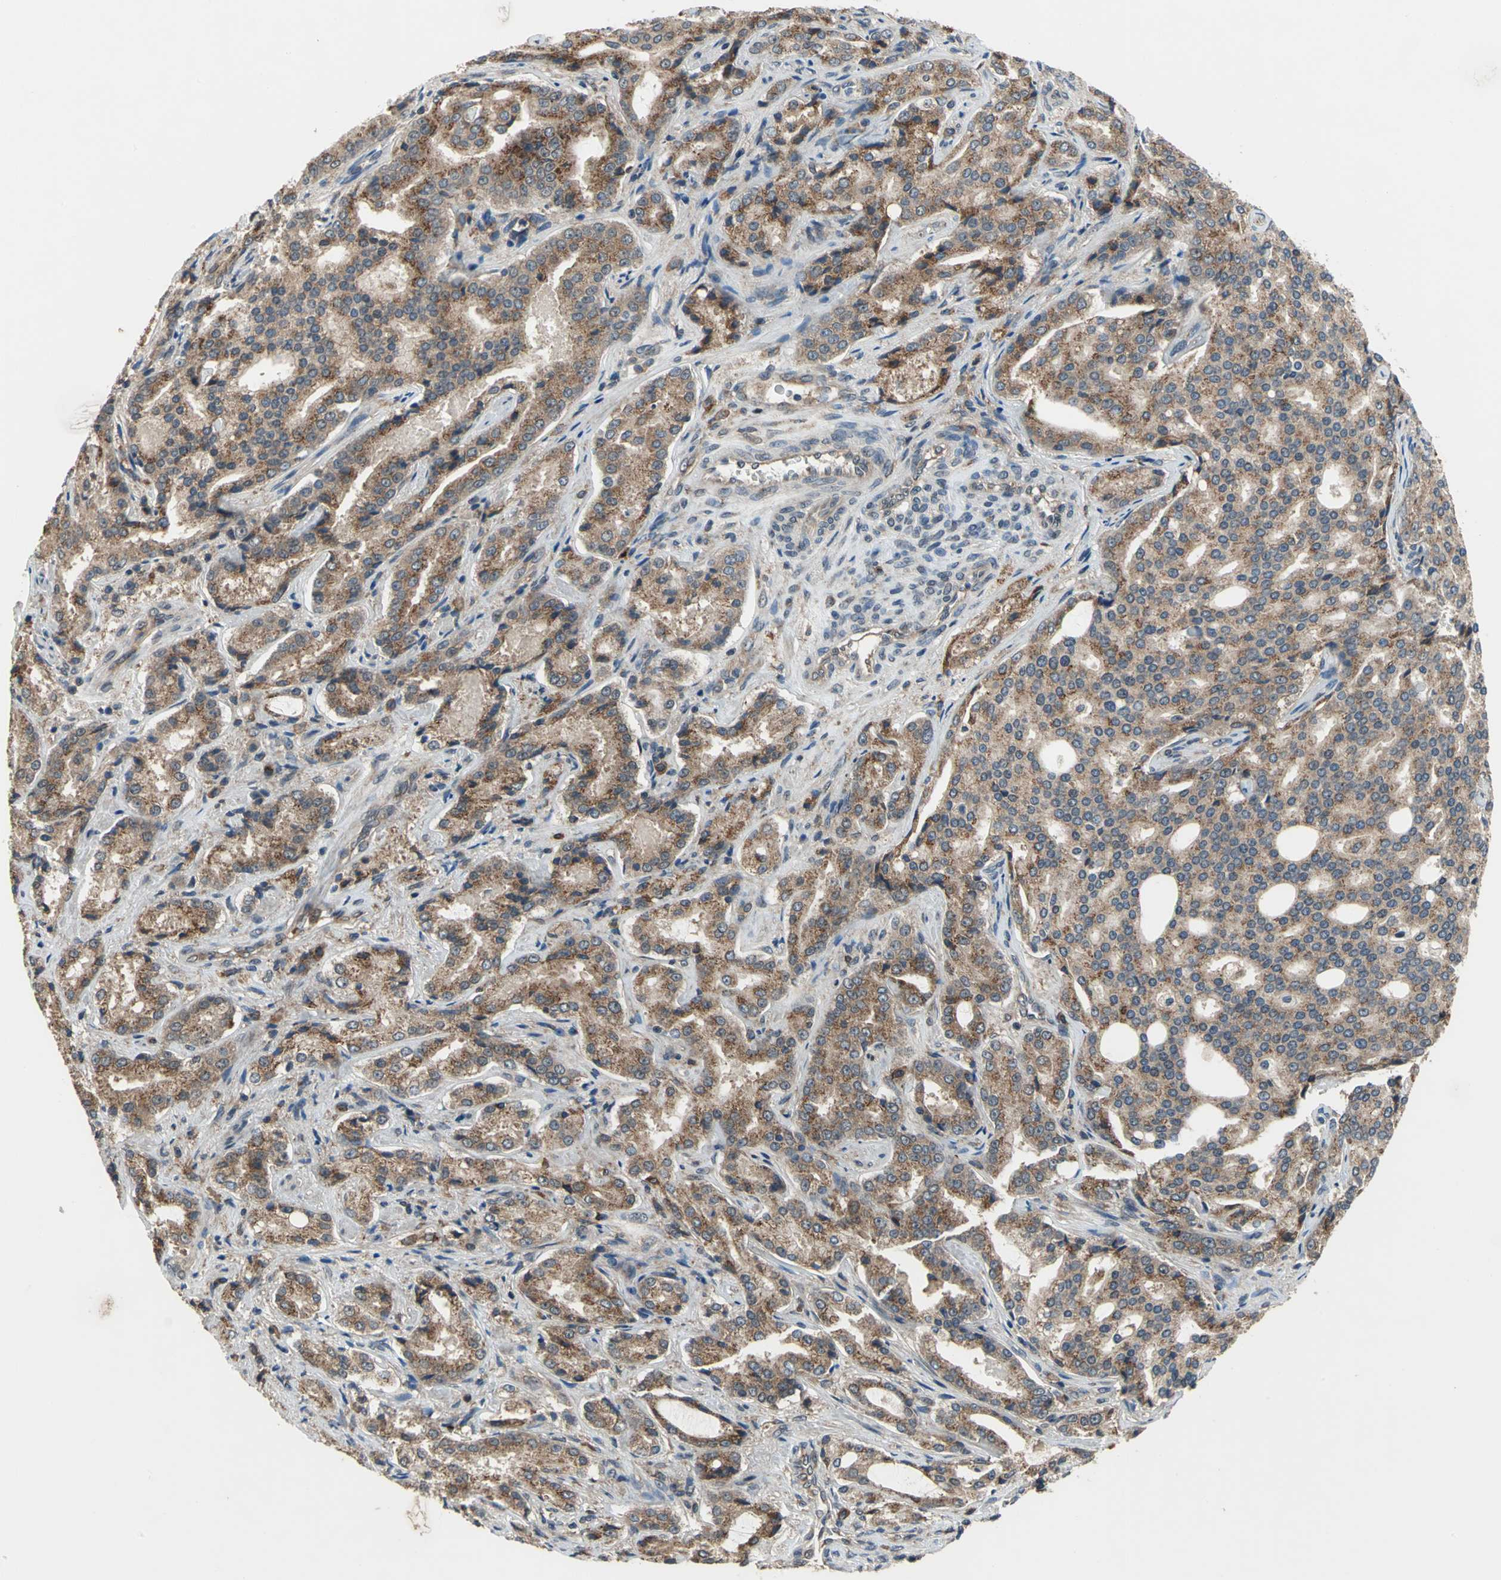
{"staining": {"intensity": "moderate", "quantity": ">75%", "location": "cytoplasmic/membranous"}, "tissue": "prostate cancer", "cell_type": "Tumor cells", "image_type": "cancer", "snomed": [{"axis": "morphology", "description": "Adenocarcinoma, High grade"}, {"axis": "topography", "description": "Prostate"}], "caption": "A brown stain shows moderate cytoplasmic/membranous positivity of a protein in human prostate cancer (adenocarcinoma (high-grade)) tumor cells.", "gene": "NFKBIE", "patient": {"sex": "male", "age": 72}}